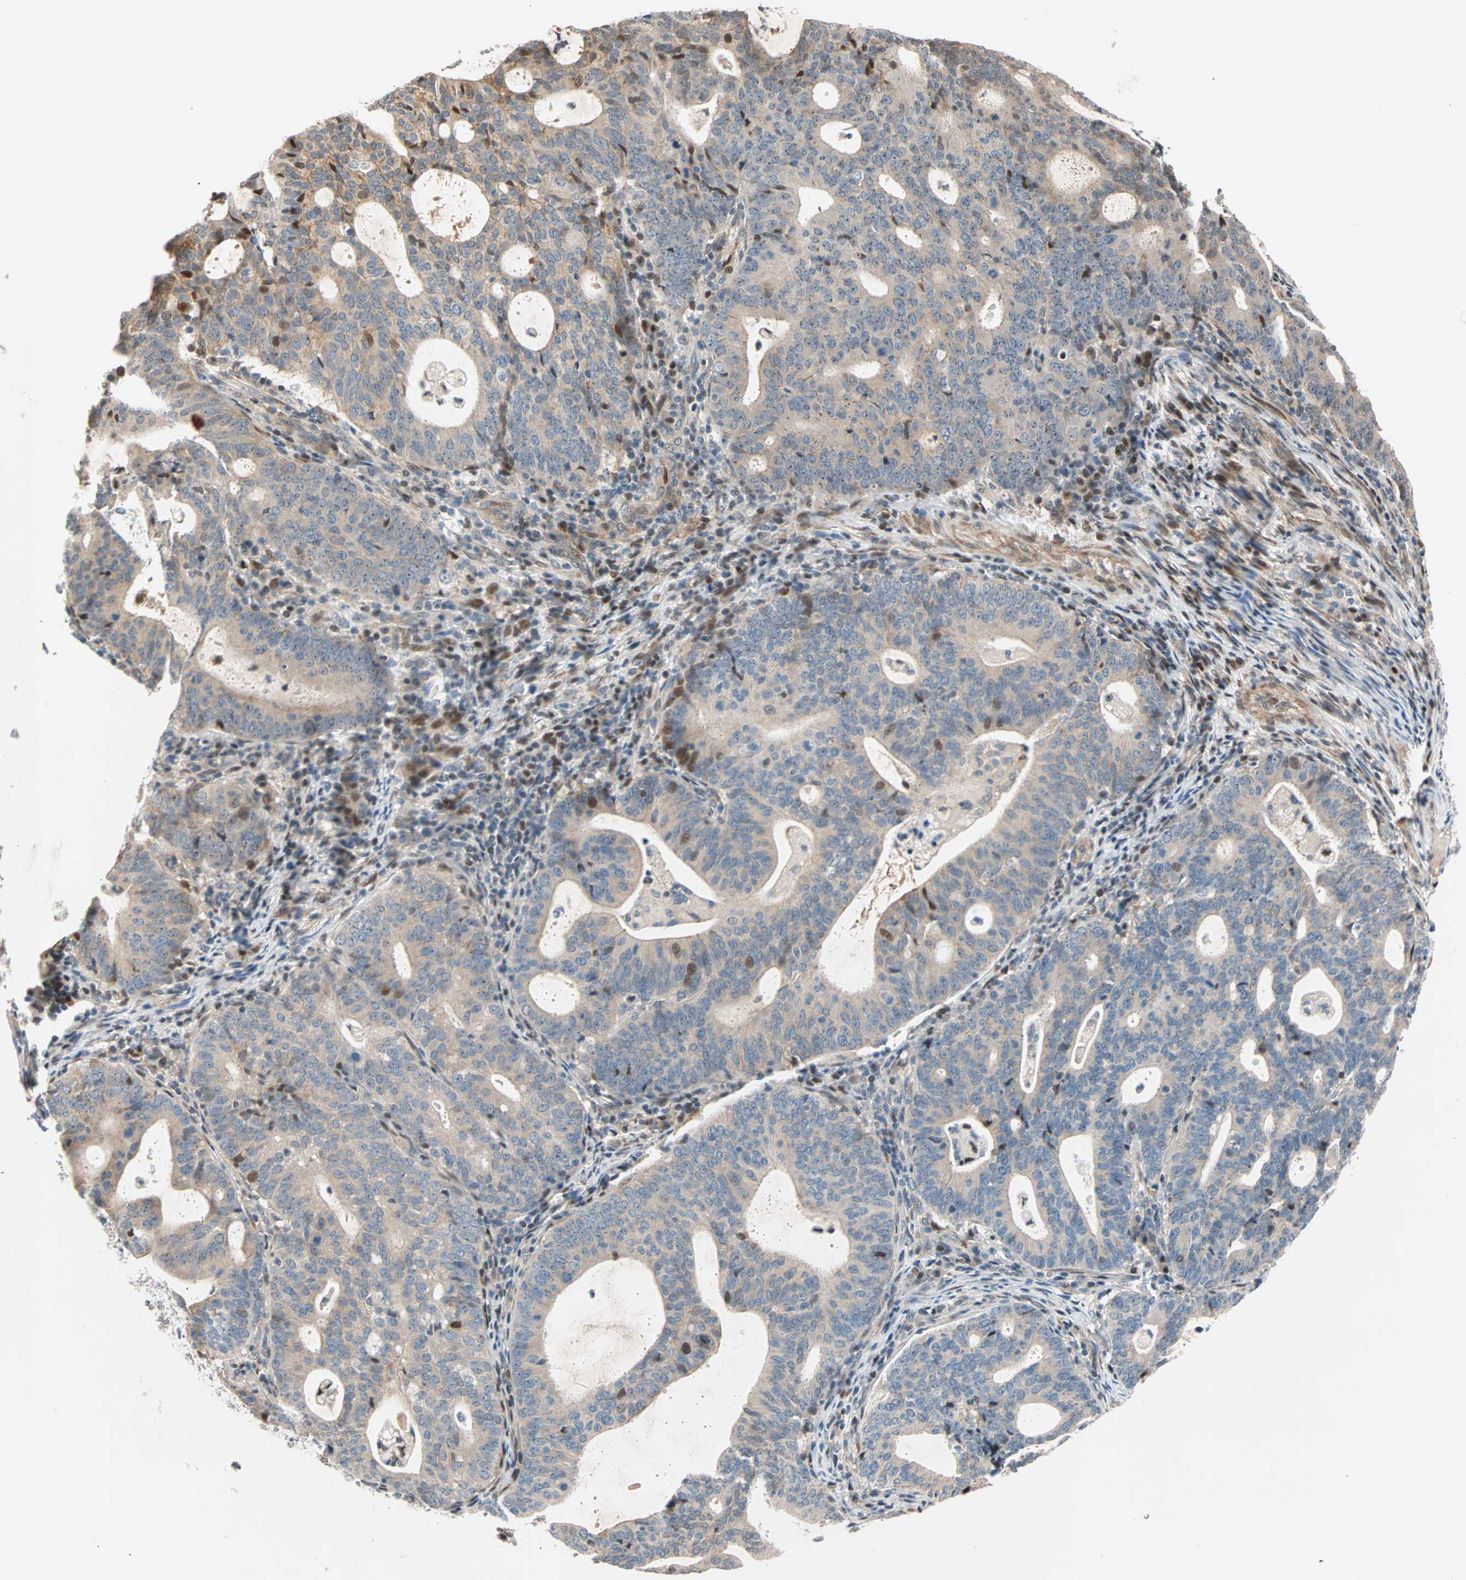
{"staining": {"intensity": "weak", "quantity": ">75%", "location": "cytoplasmic/membranous"}, "tissue": "endometrial cancer", "cell_type": "Tumor cells", "image_type": "cancer", "snomed": [{"axis": "morphology", "description": "Adenocarcinoma, NOS"}, {"axis": "topography", "description": "Uterus"}], "caption": "Human endometrial adenocarcinoma stained with a protein marker exhibits weak staining in tumor cells.", "gene": "HECW1", "patient": {"sex": "female", "age": 83}}